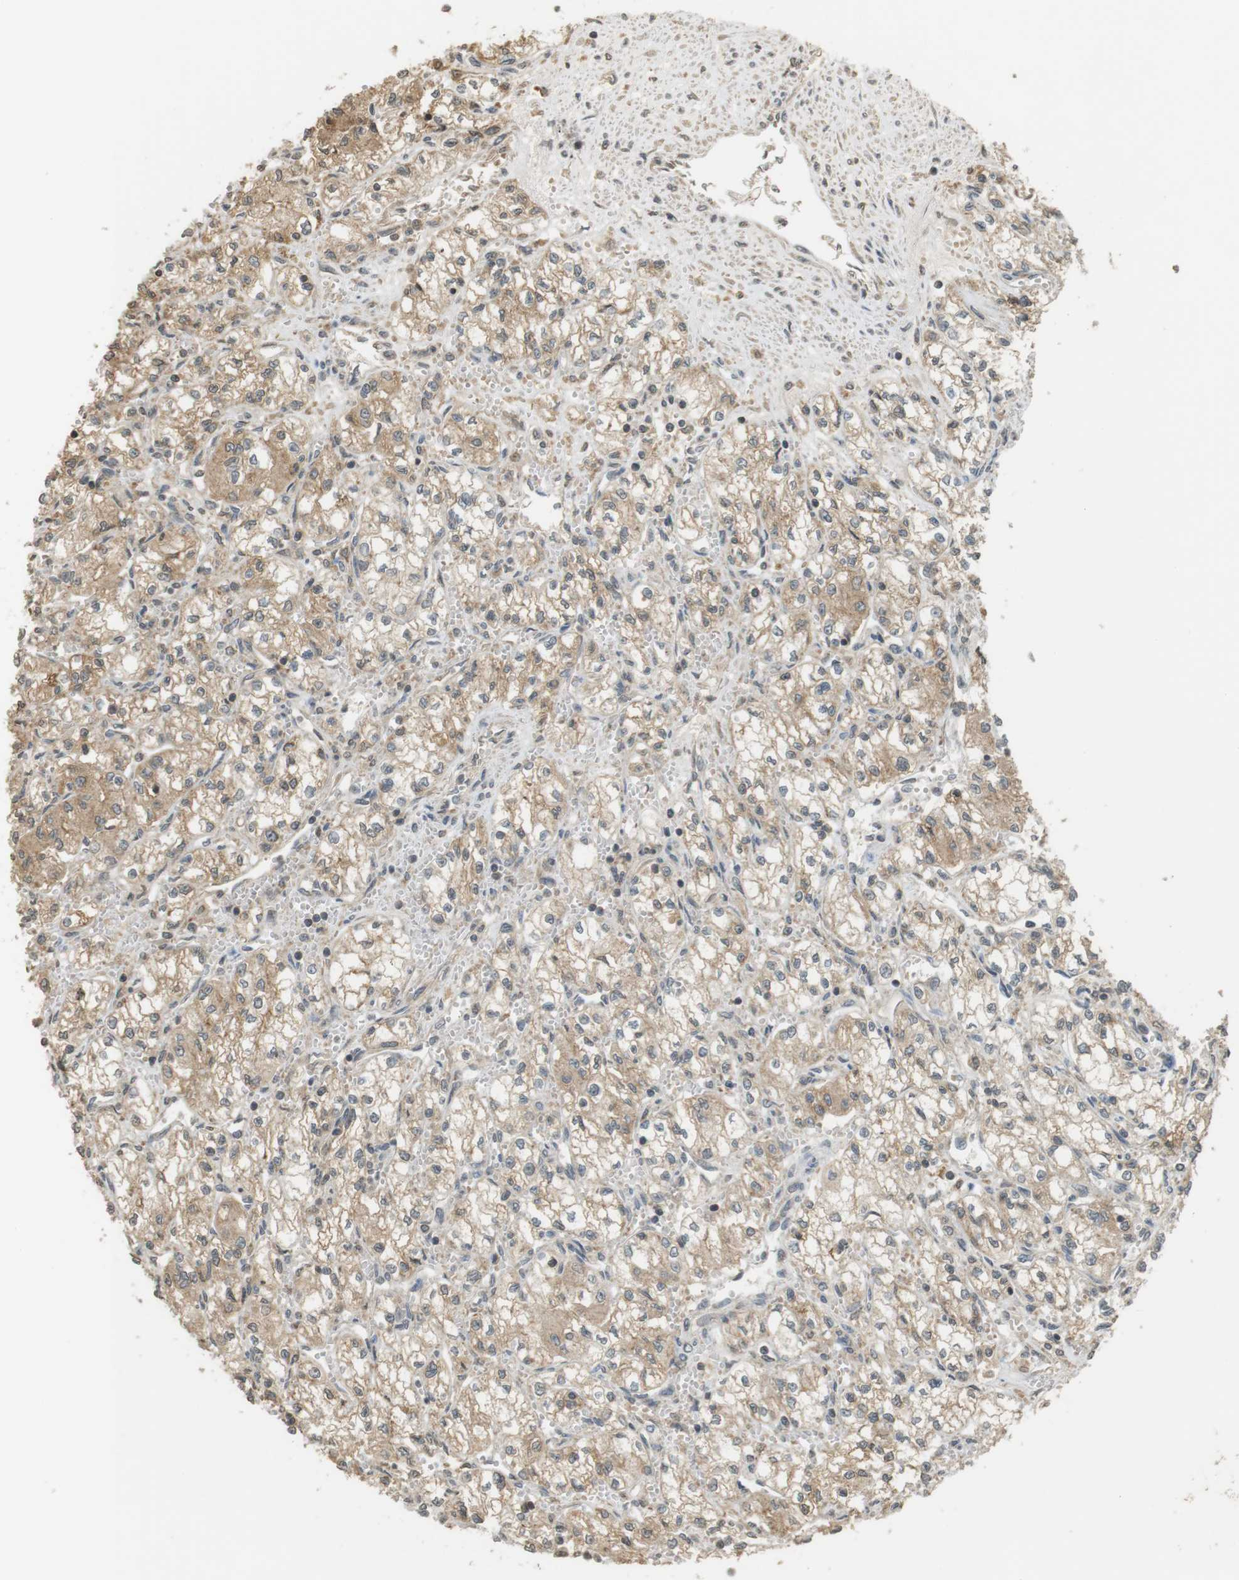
{"staining": {"intensity": "weak", "quantity": ">75%", "location": "cytoplasmic/membranous"}, "tissue": "renal cancer", "cell_type": "Tumor cells", "image_type": "cancer", "snomed": [{"axis": "morphology", "description": "Normal tissue, NOS"}, {"axis": "morphology", "description": "Adenocarcinoma, NOS"}, {"axis": "topography", "description": "Kidney"}], "caption": "The immunohistochemical stain labels weak cytoplasmic/membranous expression in tumor cells of renal cancer (adenocarcinoma) tissue. The staining was performed using DAB, with brown indicating positive protein expression. Nuclei are stained blue with hematoxylin.", "gene": "SRR", "patient": {"sex": "male", "age": 59}}